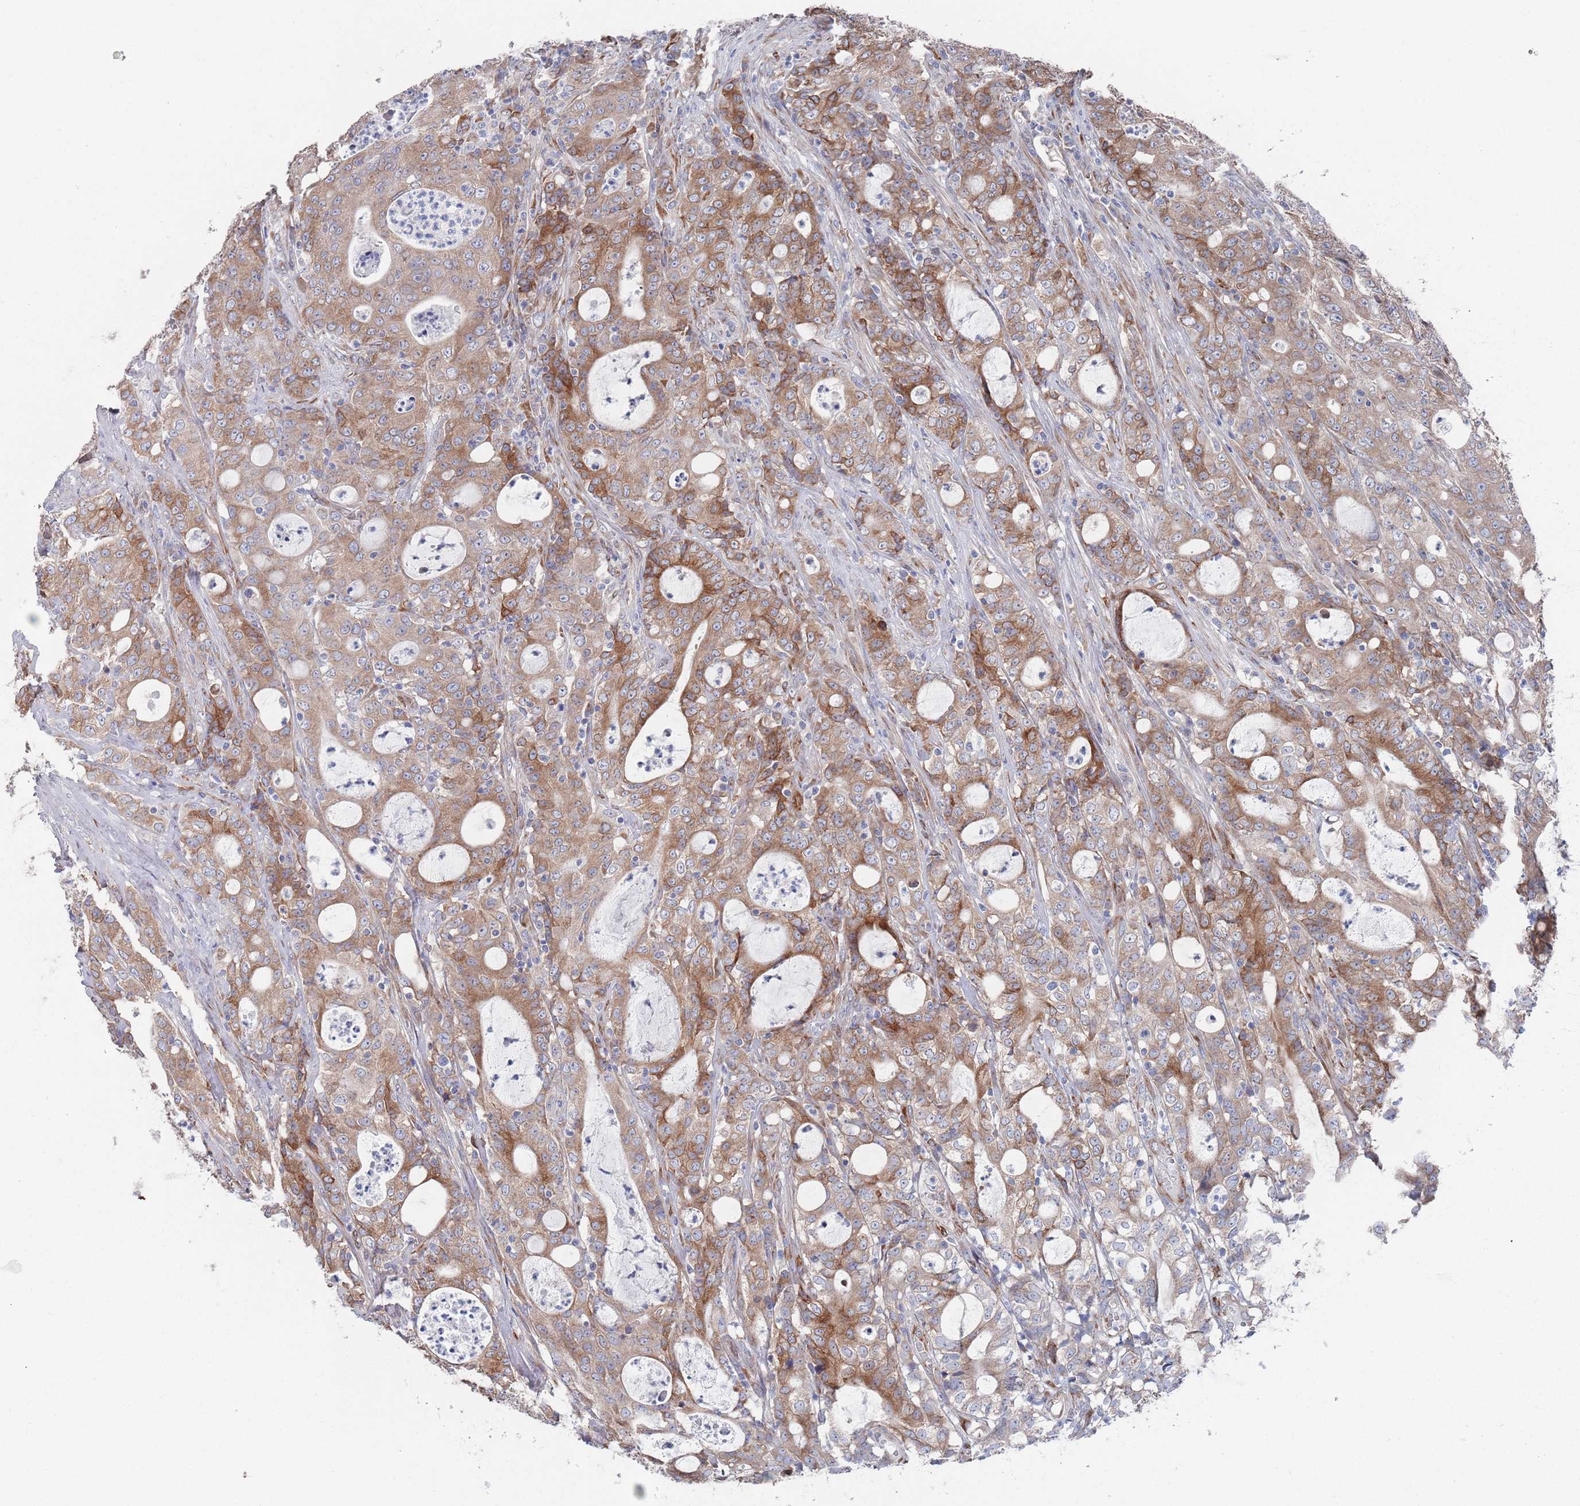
{"staining": {"intensity": "moderate", "quantity": ">75%", "location": "cytoplasmic/membranous"}, "tissue": "colorectal cancer", "cell_type": "Tumor cells", "image_type": "cancer", "snomed": [{"axis": "morphology", "description": "Adenocarcinoma, NOS"}, {"axis": "topography", "description": "Colon"}], "caption": "Colorectal cancer stained with a brown dye exhibits moderate cytoplasmic/membranous positive staining in about >75% of tumor cells.", "gene": "CCDC106", "patient": {"sex": "male", "age": 83}}